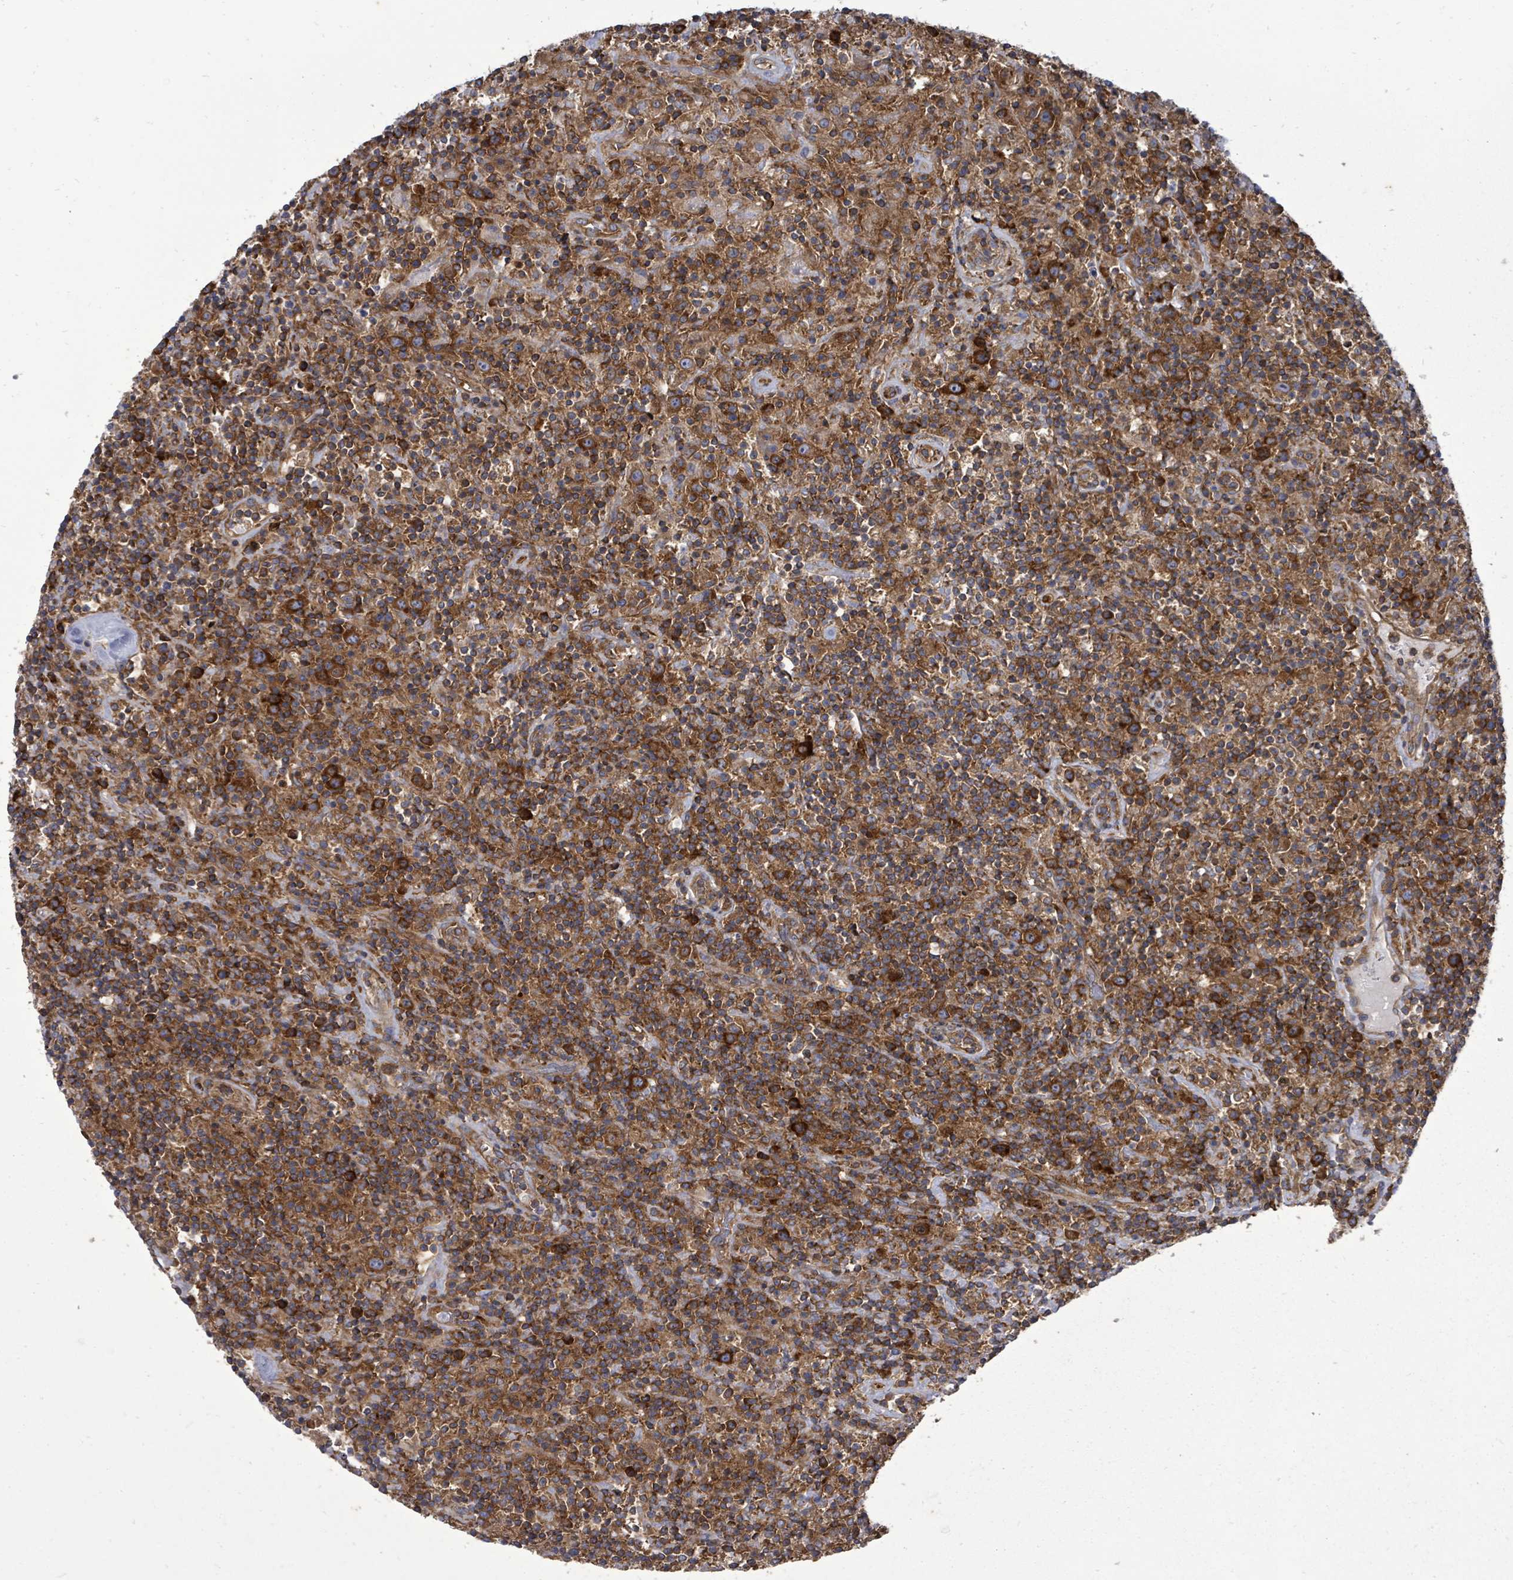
{"staining": {"intensity": "strong", "quantity": ">75%", "location": "cytoplasmic/membranous"}, "tissue": "lymphoma", "cell_type": "Tumor cells", "image_type": "cancer", "snomed": [{"axis": "morphology", "description": "Hodgkin's disease, NOS"}, {"axis": "topography", "description": "Lymph node"}], "caption": "Protein staining of Hodgkin's disease tissue displays strong cytoplasmic/membranous staining in approximately >75% of tumor cells. The protein of interest is stained brown, and the nuclei are stained in blue (DAB (3,3'-diaminobenzidine) IHC with brightfield microscopy, high magnification).", "gene": "EIF3C", "patient": {"sex": "male", "age": 70}}